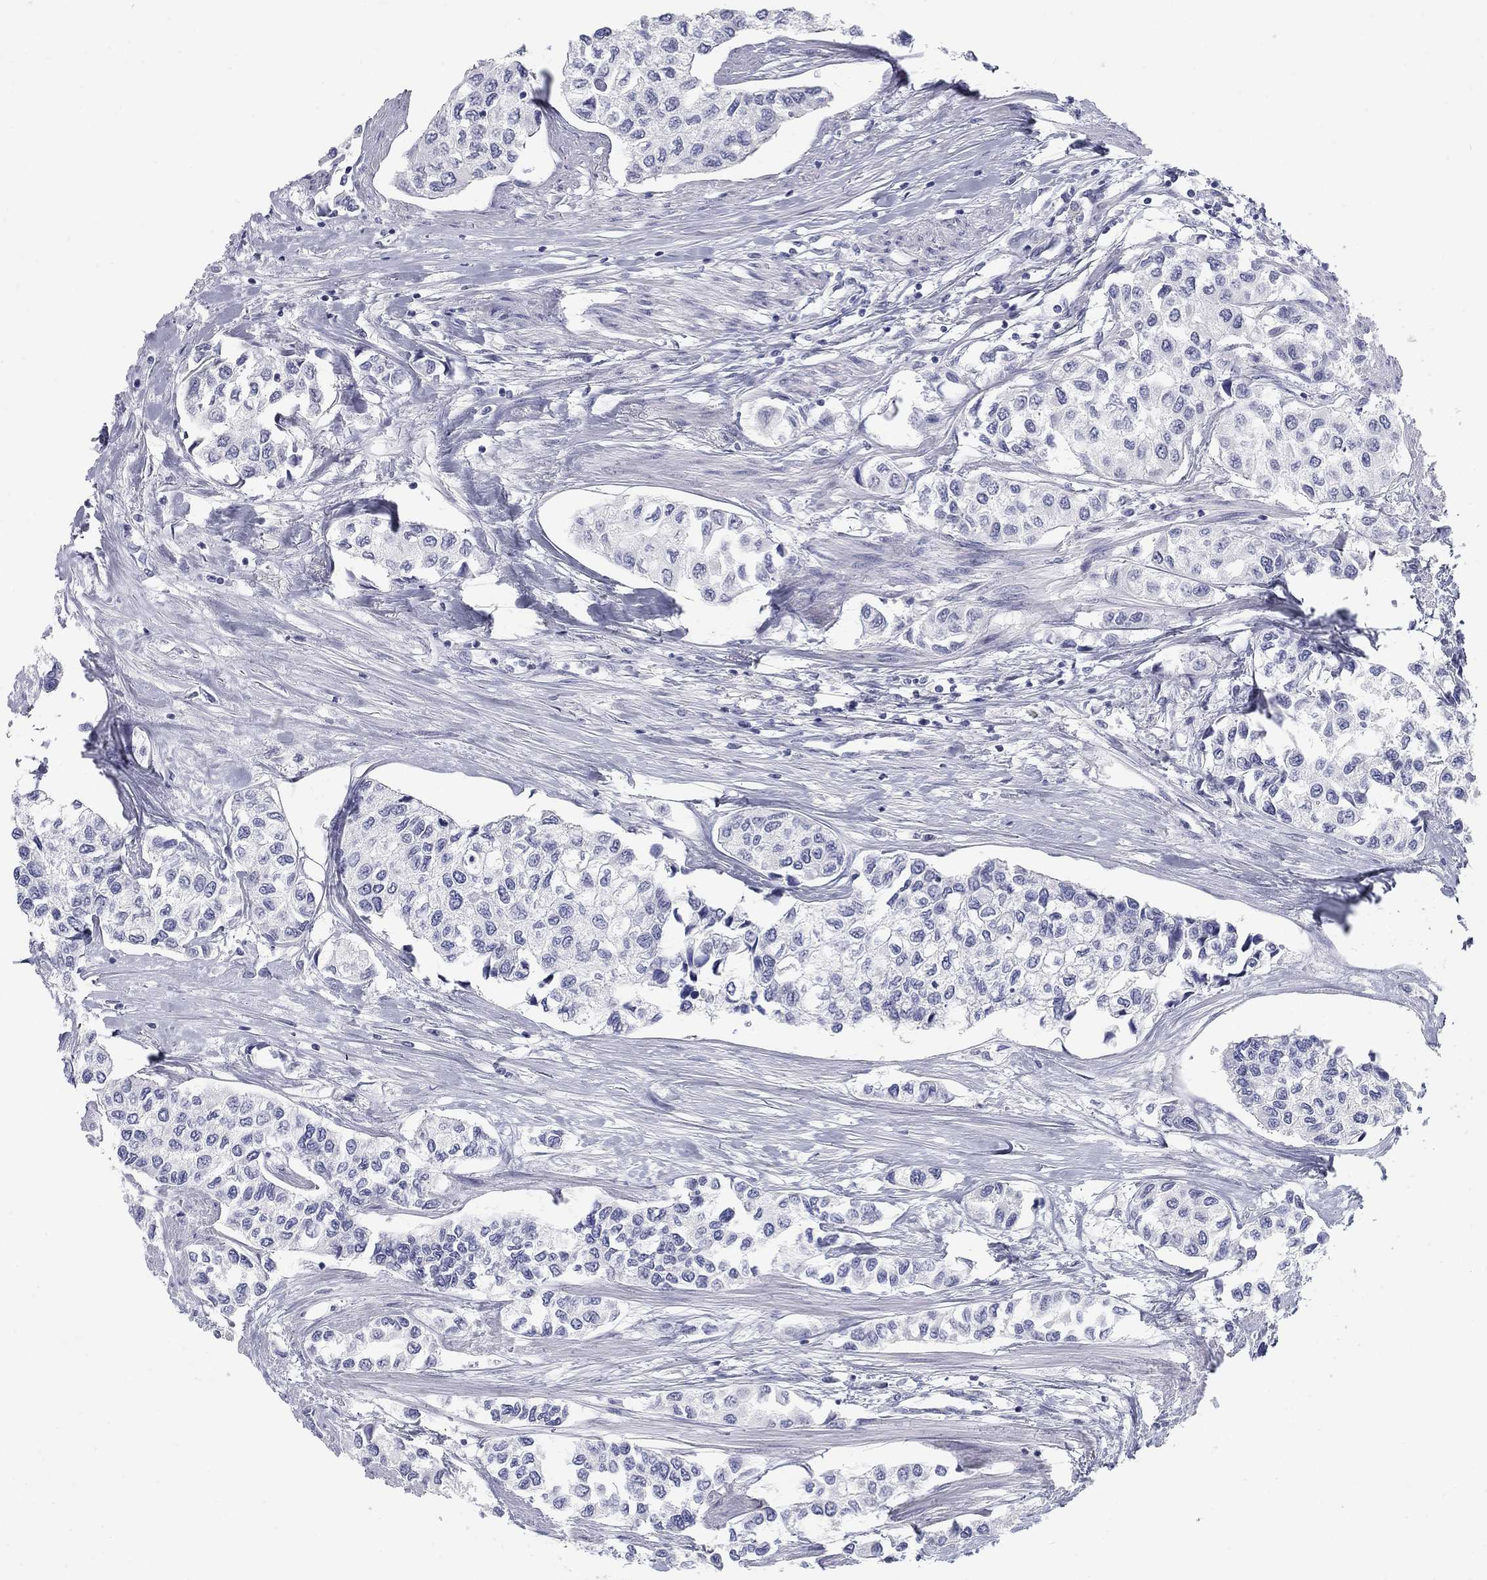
{"staining": {"intensity": "negative", "quantity": "none", "location": "none"}, "tissue": "urothelial cancer", "cell_type": "Tumor cells", "image_type": "cancer", "snomed": [{"axis": "morphology", "description": "Urothelial carcinoma, High grade"}, {"axis": "topography", "description": "Urinary bladder"}], "caption": "Protein analysis of high-grade urothelial carcinoma reveals no significant staining in tumor cells.", "gene": "CALB1", "patient": {"sex": "male", "age": 73}}